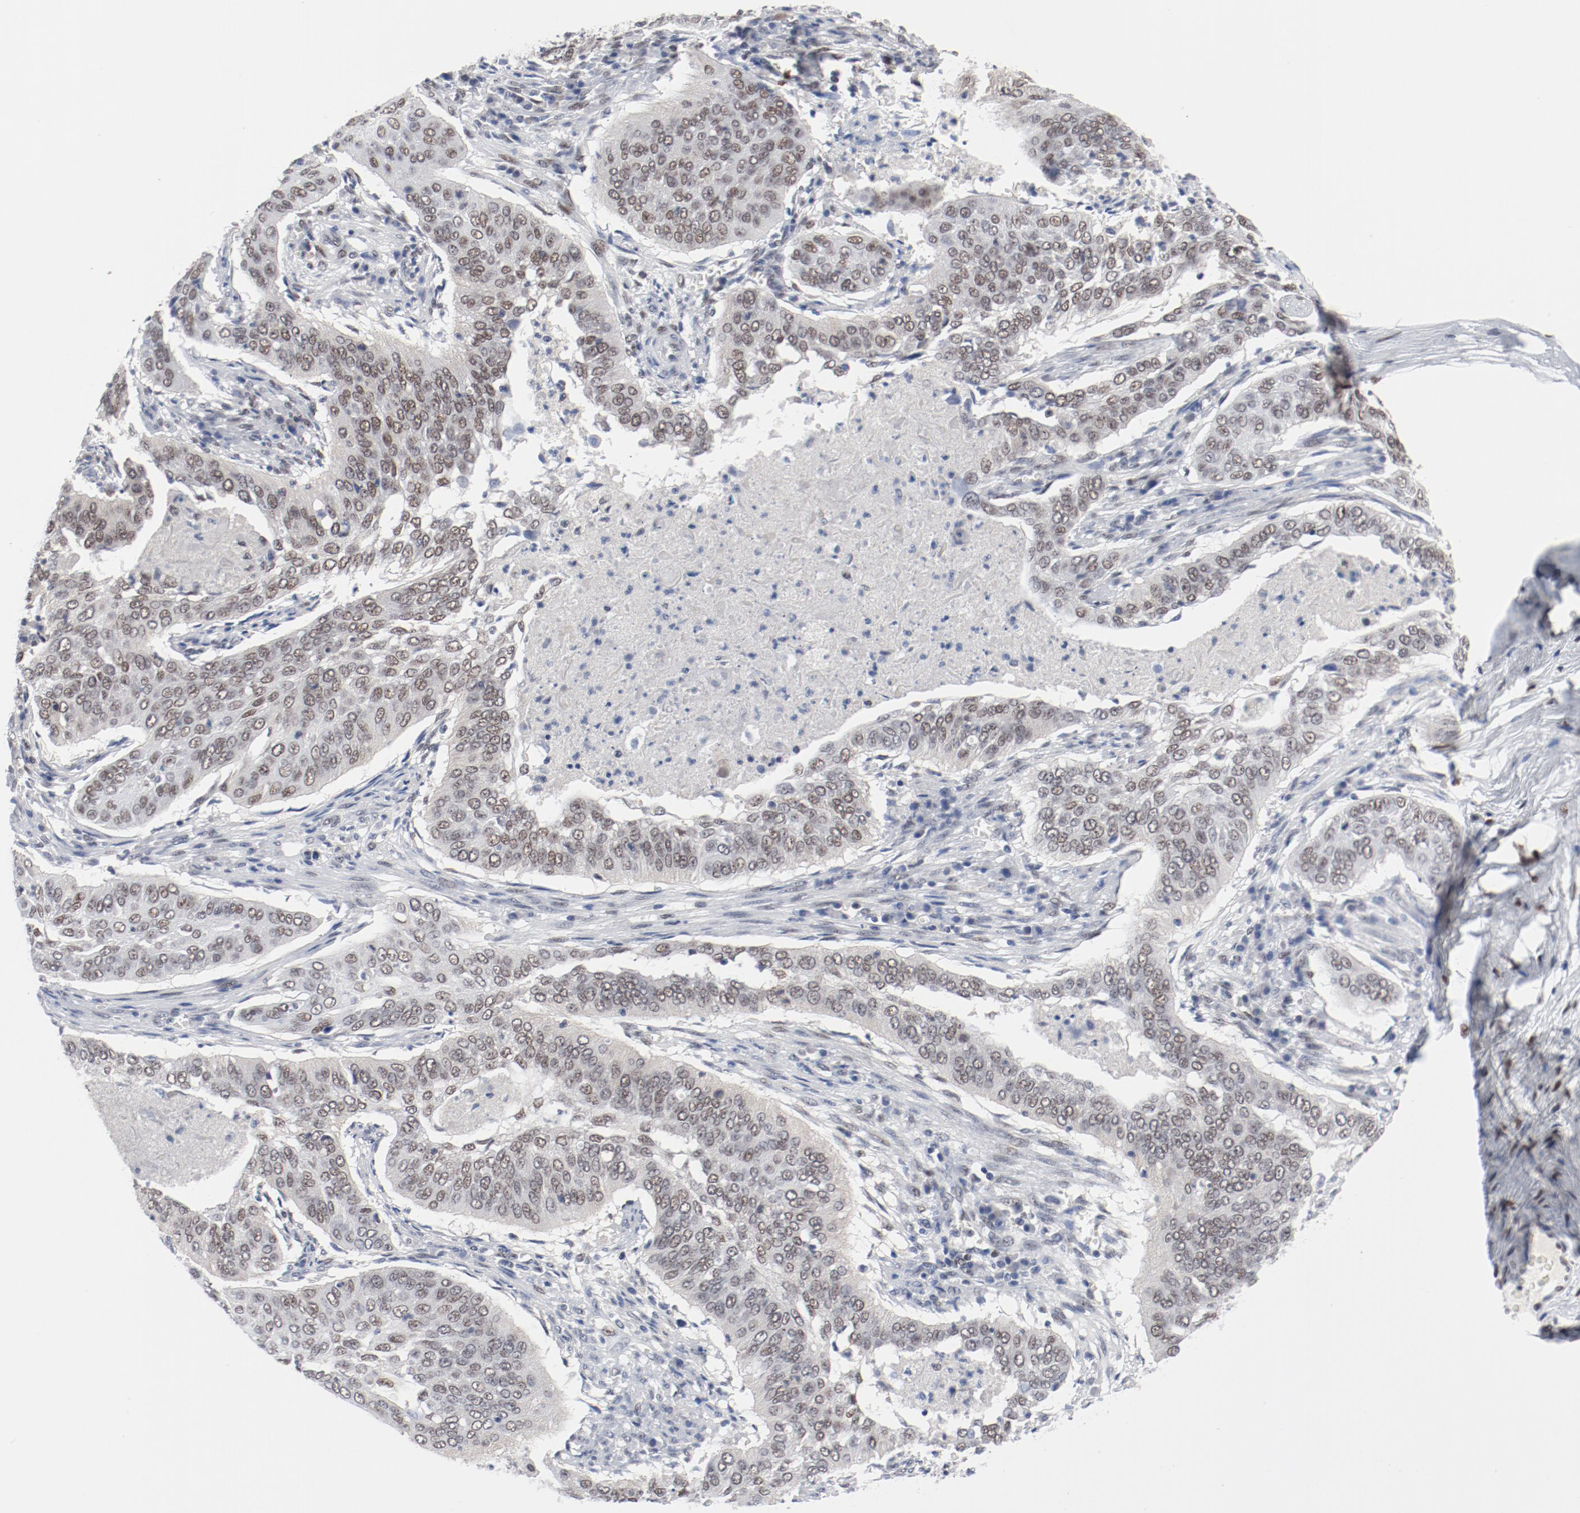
{"staining": {"intensity": "strong", "quantity": ">75%", "location": "nuclear"}, "tissue": "cervical cancer", "cell_type": "Tumor cells", "image_type": "cancer", "snomed": [{"axis": "morphology", "description": "Squamous cell carcinoma, NOS"}, {"axis": "topography", "description": "Cervix"}], "caption": "Immunohistochemical staining of human squamous cell carcinoma (cervical) reveals high levels of strong nuclear expression in approximately >75% of tumor cells.", "gene": "ARNT", "patient": {"sex": "female", "age": 39}}